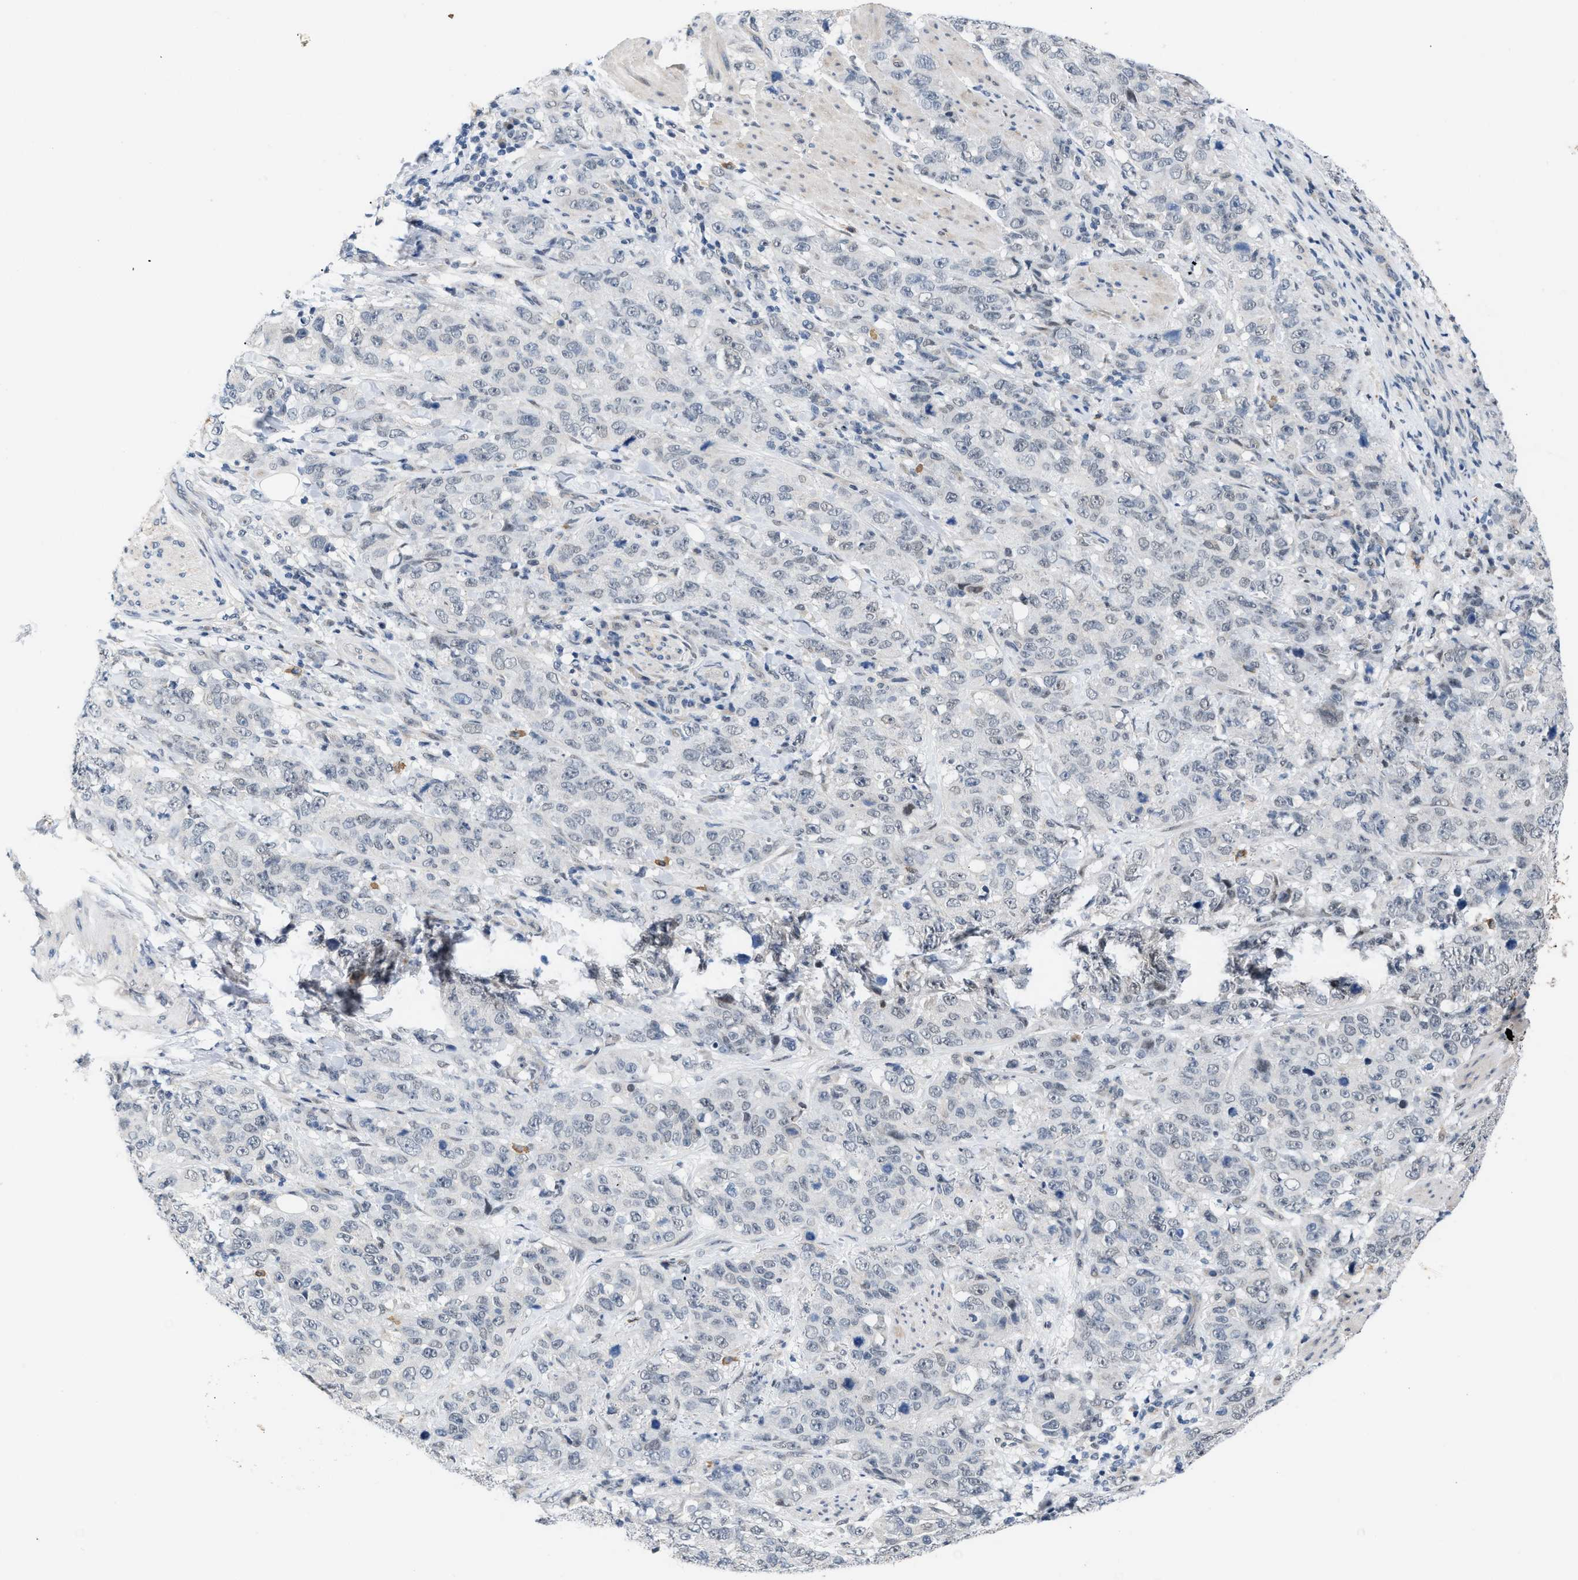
{"staining": {"intensity": "negative", "quantity": "none", "location": "none"}, "tissue": "stomach cancer", "cell_type": "Tumor cells", "image_type": "cancer", "snomed": [{"axis": "morphology", "description": "Adenocarcinoma, NOS"}, {"axis": "topography", "description": "Stomach"}], "caption": "Stomach cancer (adenocarcinoma) was stained to show a protein in brown. There is no significant expression in tumor cells.", "gene": "TXNRD3", "patient": {"sex": "male", "age": 48}}